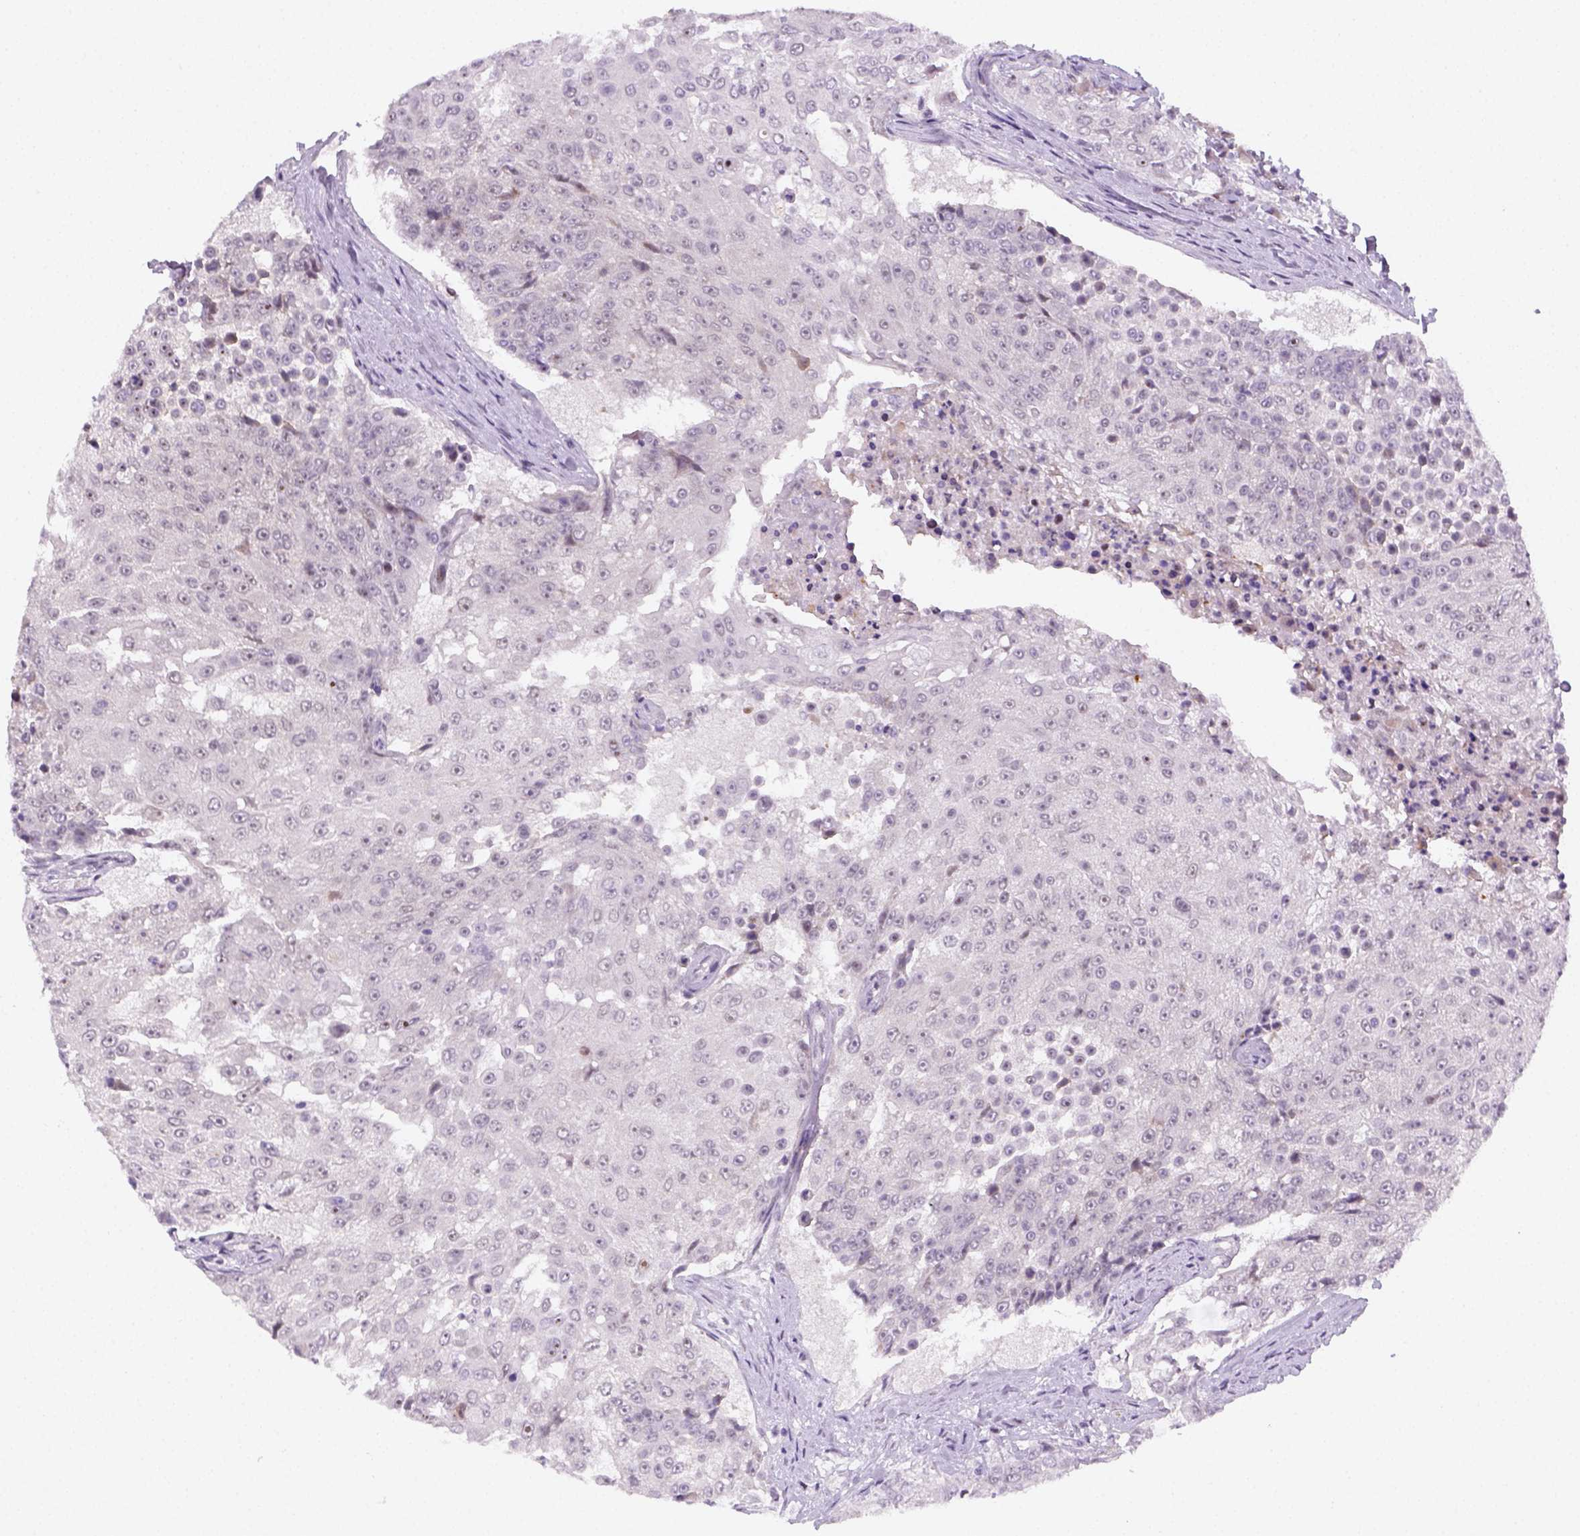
{"staining": {"intensity": "negative", "quantity": "none", "location": "none"}, "tissue": "urothelial cancer", "cell_type": "Tumor cells", "image_type": "cancer", "snomed": [{"axis": "morphology", "description": "Urothelial carcinoma, High grade"}, {"axis": "topography", "description": "Urinary bladder"}], "caption": "A photomicrograph of human urothelial carcinoma (high-grade) is negative for staining in tumor cells.", "gene": "MAGEB3", "patient": {"sex": "female", "age": 63}}